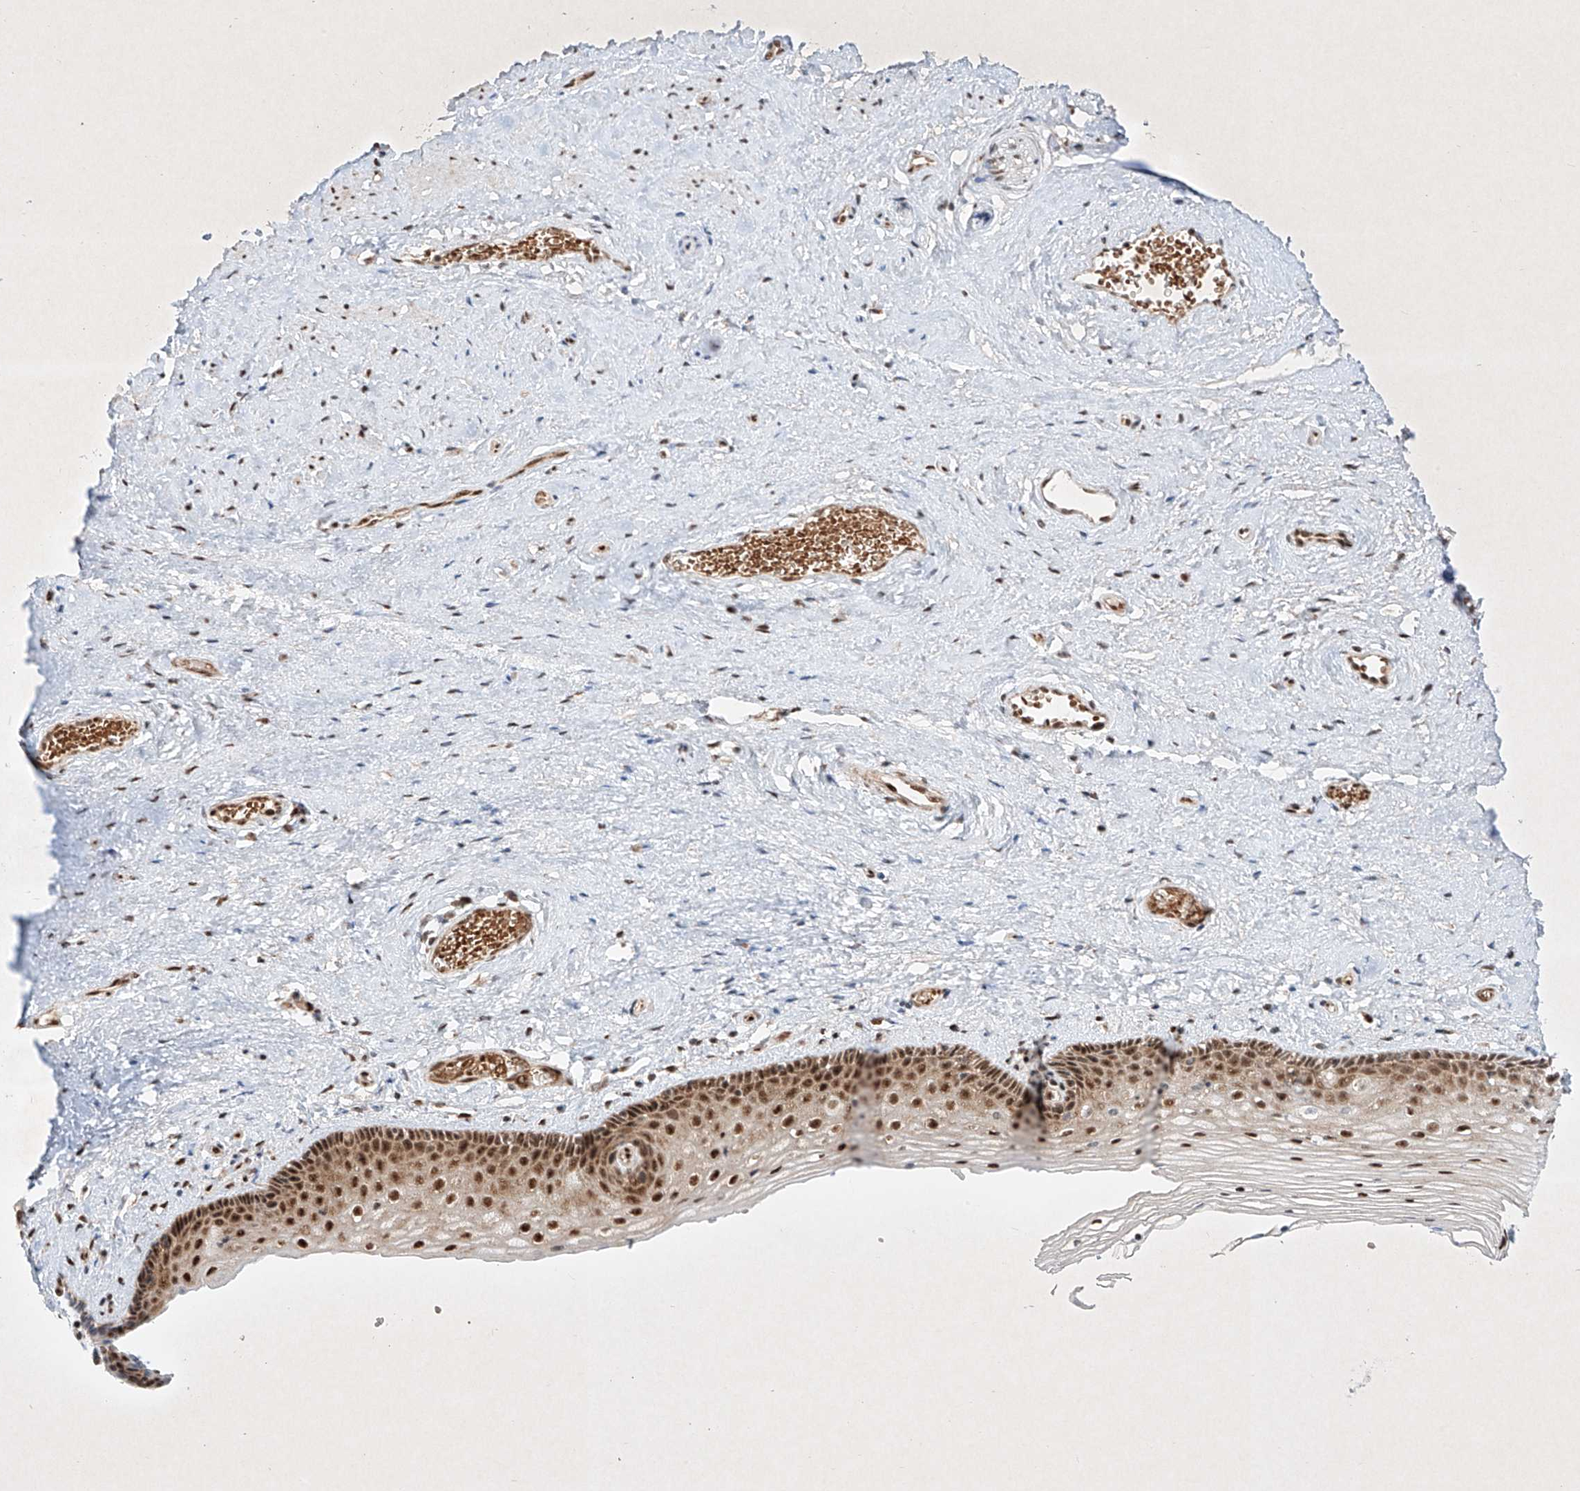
{"staining": {"intensity": "strong", "quantity": ">75%", "location": "cytoplasmic/membranous,nuclear"}, "tissue": "vagina", "cell_type": "Squamous epithelial cells", "image_type": "normal", "snomed": [{"axis": "morphology", "description": "Normal tissue, NOS"}, {"axis": "topography", "description": "Vagina"}], "caption": "A brown stain shows strong cytoplasmic/membranous,nuclear positivity of a protein in squamous epithelial cells of benign human vagina.", "gene": "EPG5", "patient": {"sex": "female", "age": 46}}